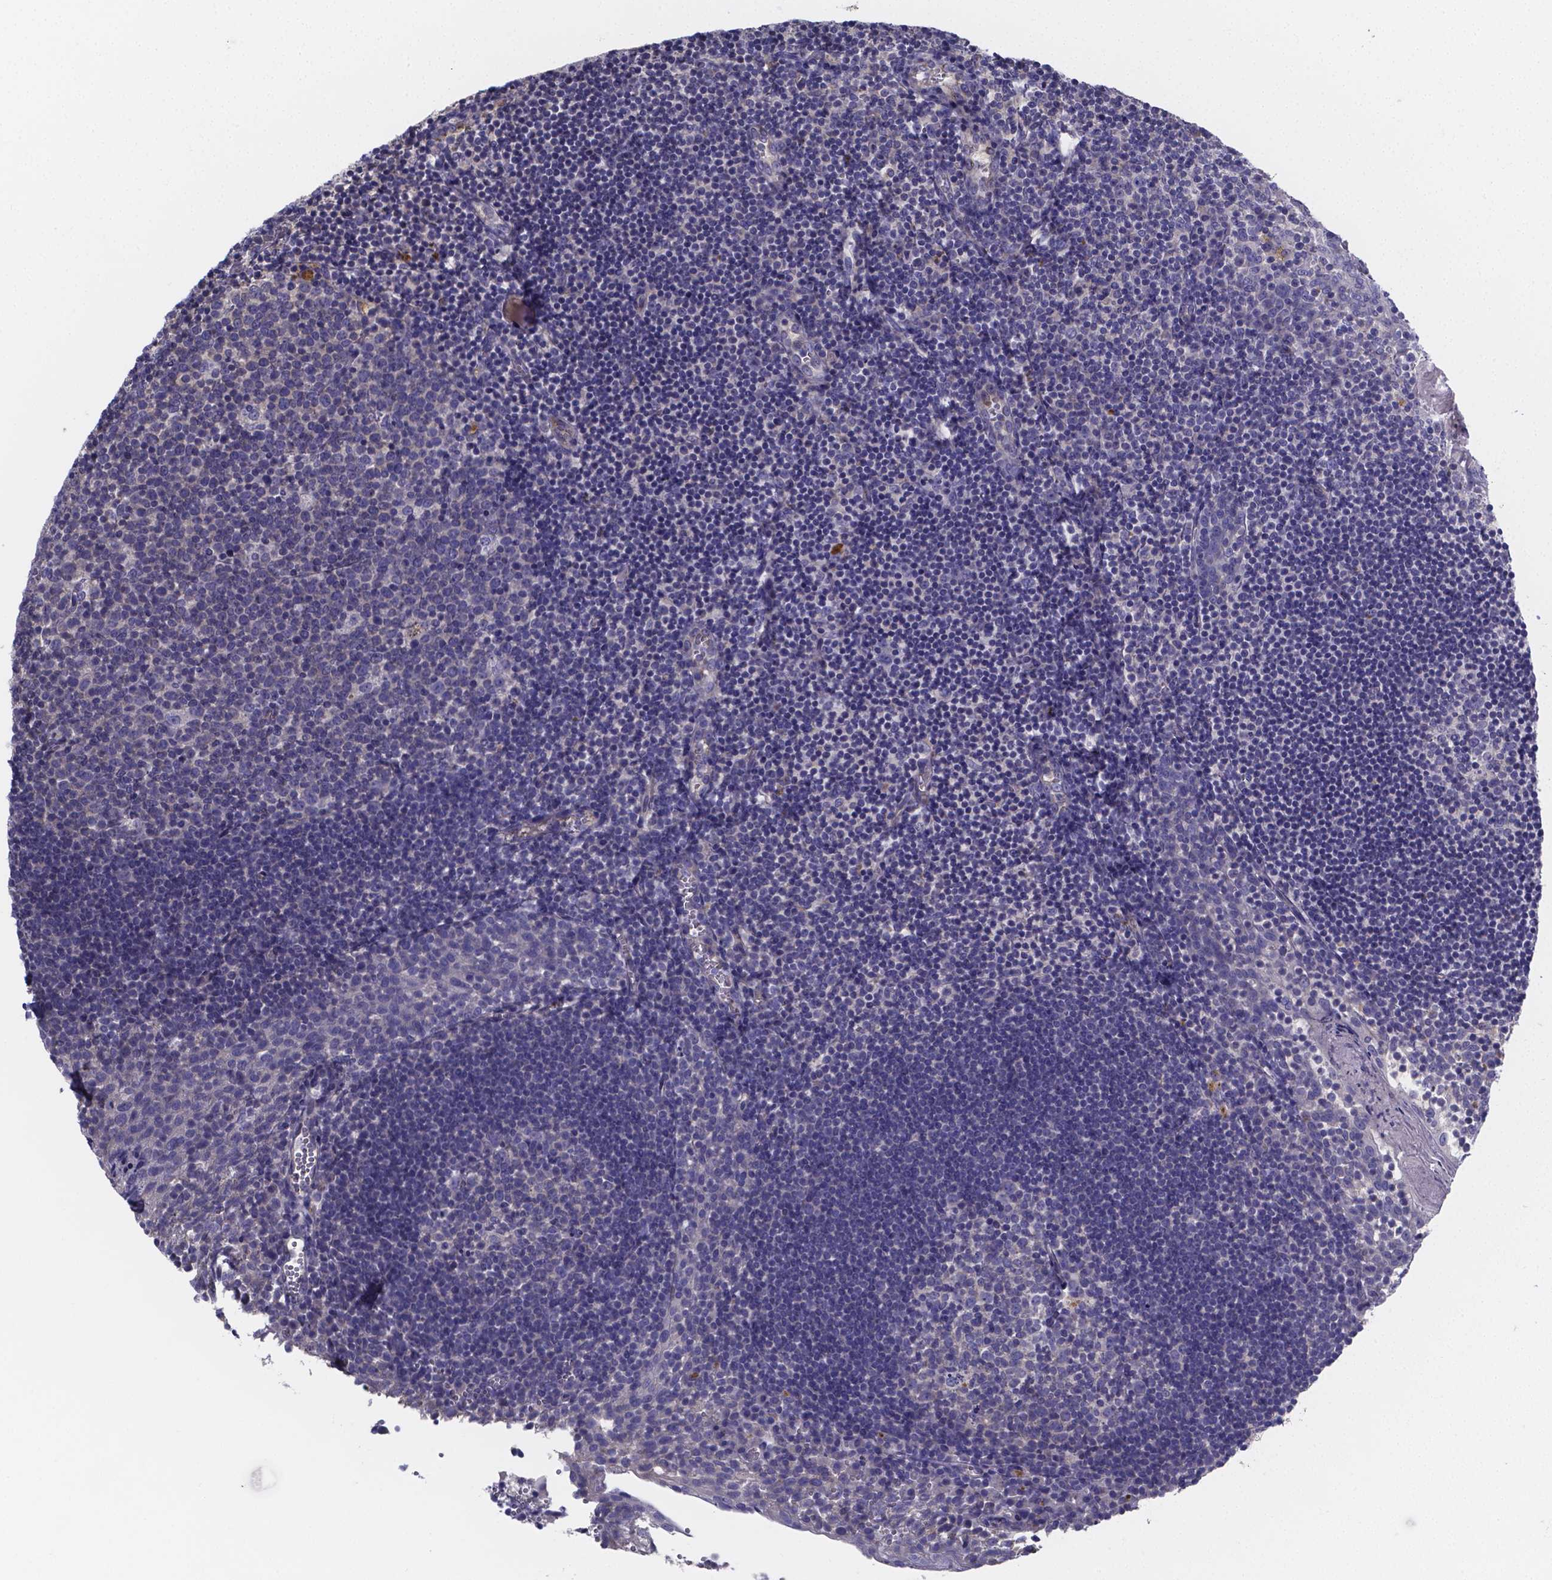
{"staining": {"intensity": "negative", "quantity": "none", "location": "none"}, "tissue": "lymph node", "cell_type": "Germinal center cells", "image_type": "normal", "snomed": [{"axis": "morphology", "description": "Normal tissue, NOS"}, {"axis": "topography", "description": "Lymph node"}], "caption": "Immunohistochemistry of unremarkable human lymph node shows no staining in germinal center cells.", "gene": "SFRP4", "patient": {"sex": "female", "age": 21}}